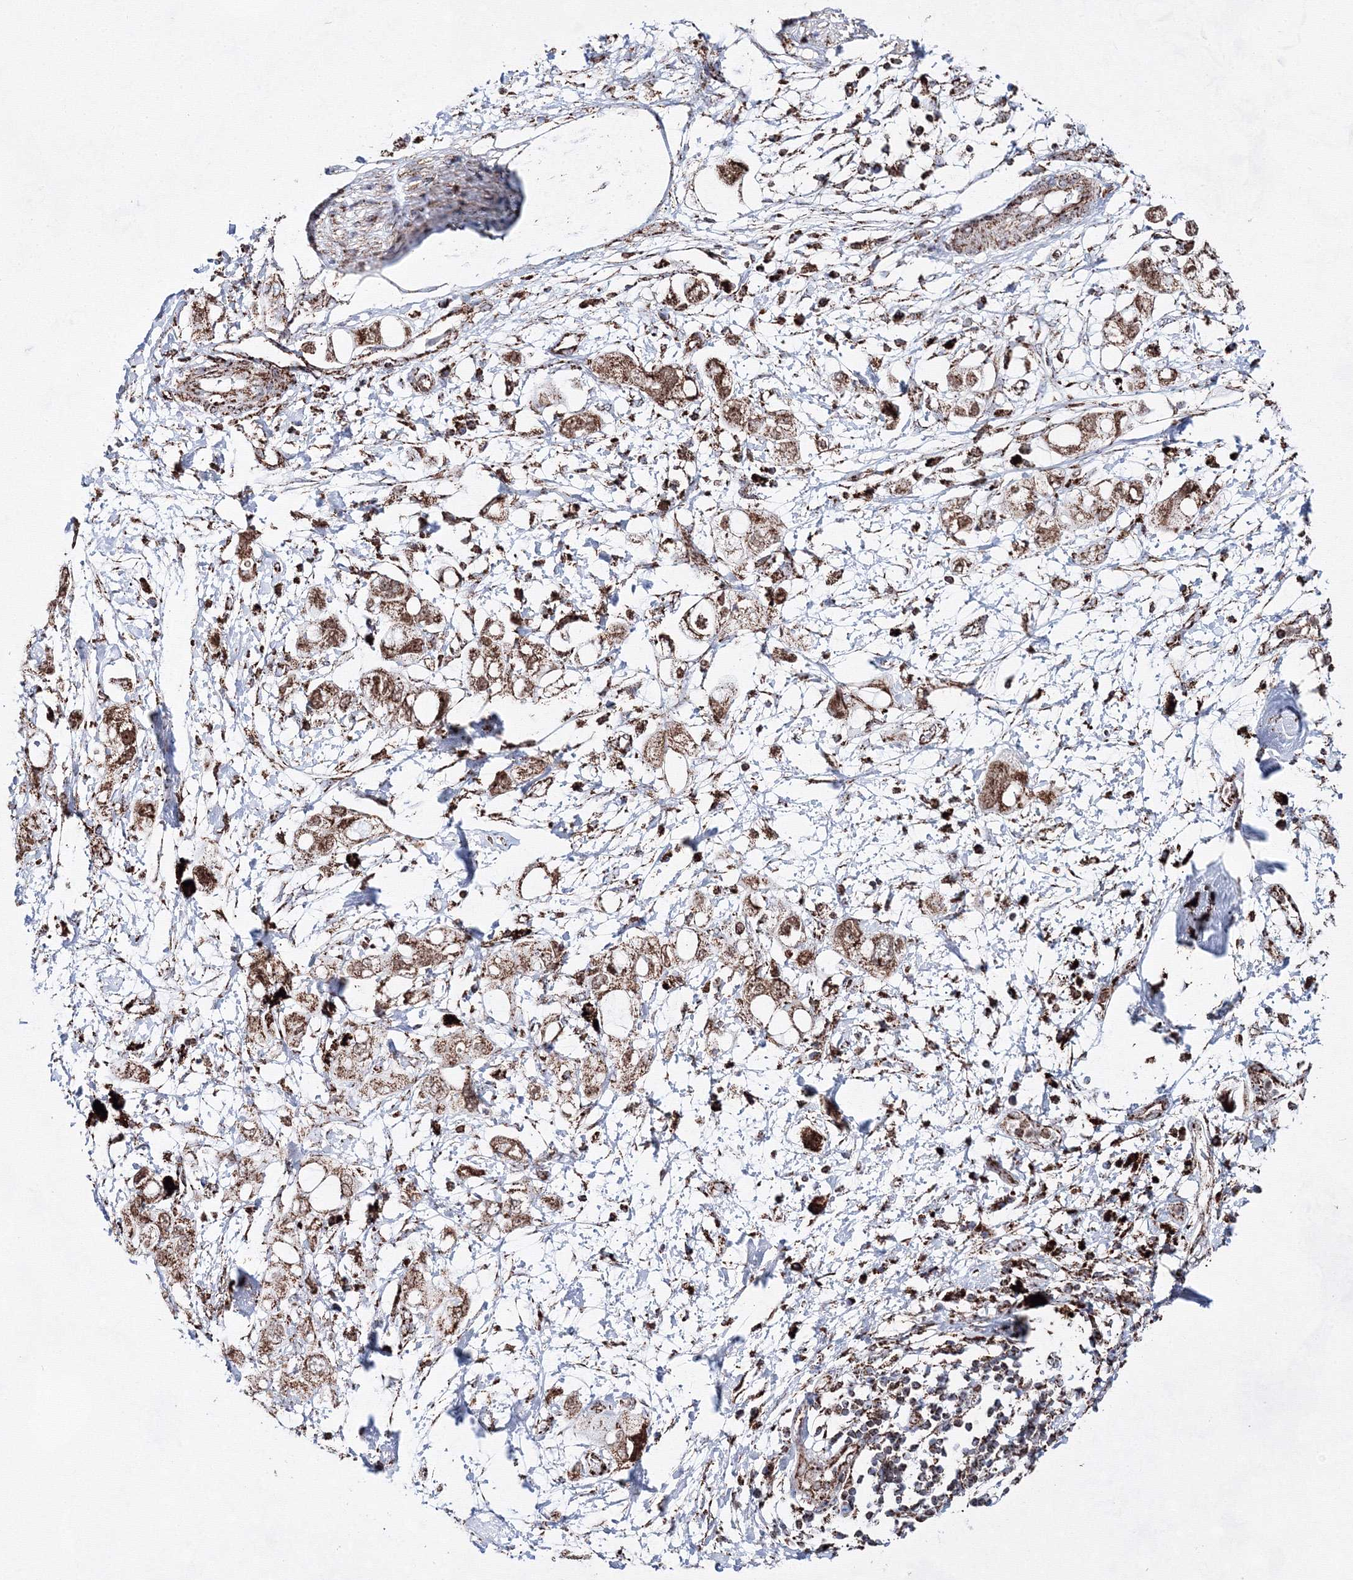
{"staining": {"intensity": "strong", "quantity": ">75%", "location": "cytoplasmic/membranous"}, "tissue": "pancreatic cancer", "cell_type": "Tumor cells", "image_type": "cancer", "snomed": [{"axis": "morphology", "description": "Adenocarcinoma, NOS"}, {"axis": "topography", "description": "Pancreas"}], "caption": "Immunohistochemical staining of human pancreatic adenocarcinoma displays high levels of strong cytoplasmic/membranous protein positivity in approximately >75% of tumor cells. (brown staining indicates protein expression, while blue staining denotes nuclei).", "gene": "HADHB", "patient": {"sex": "female", "age": 56}}